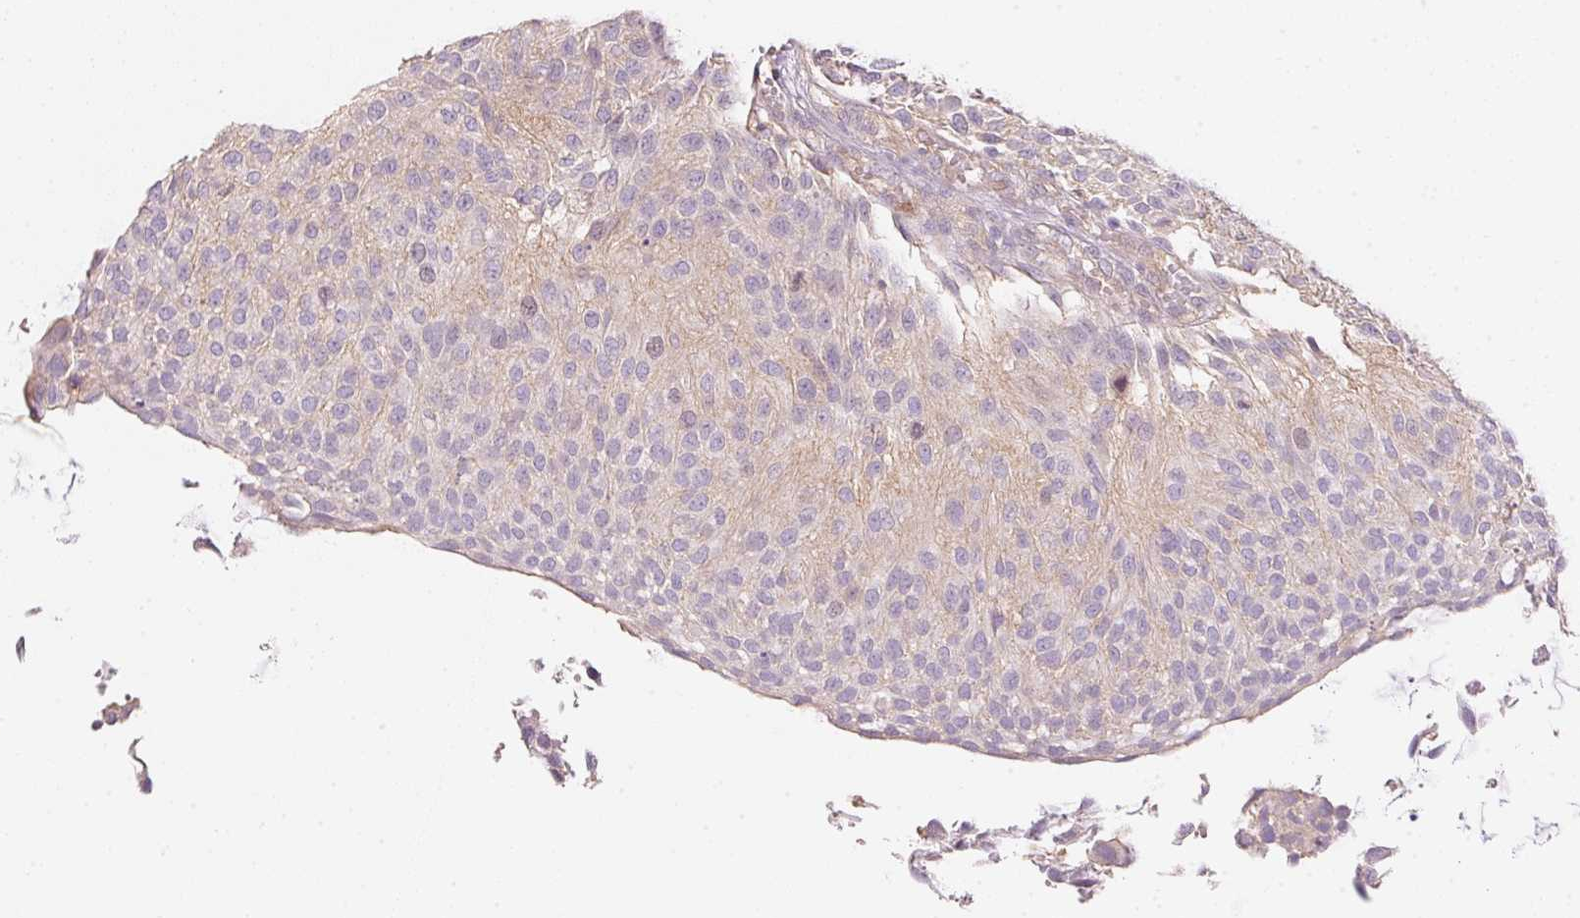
{"staining": {"intensity": "weak", "quantity": "<25%", "location": "cytoplasmic/membranous"}, "tissue": "urothelial cancer", "cell_type": "Tumor cells", "image_type": "cancer", "snomed": [{"axis": "morphology", "description": "Urothelial carcinoma, NOS"}, {"axis": "topography", "description": "Urinary bladder"}], "caption": "This is an immunohistochemistry (IHC) micrograph of human urothelial cancer. There is no expression in tumor cells.", "gene": "SMTN", "patient": {"sex": "male", "age": 84}}